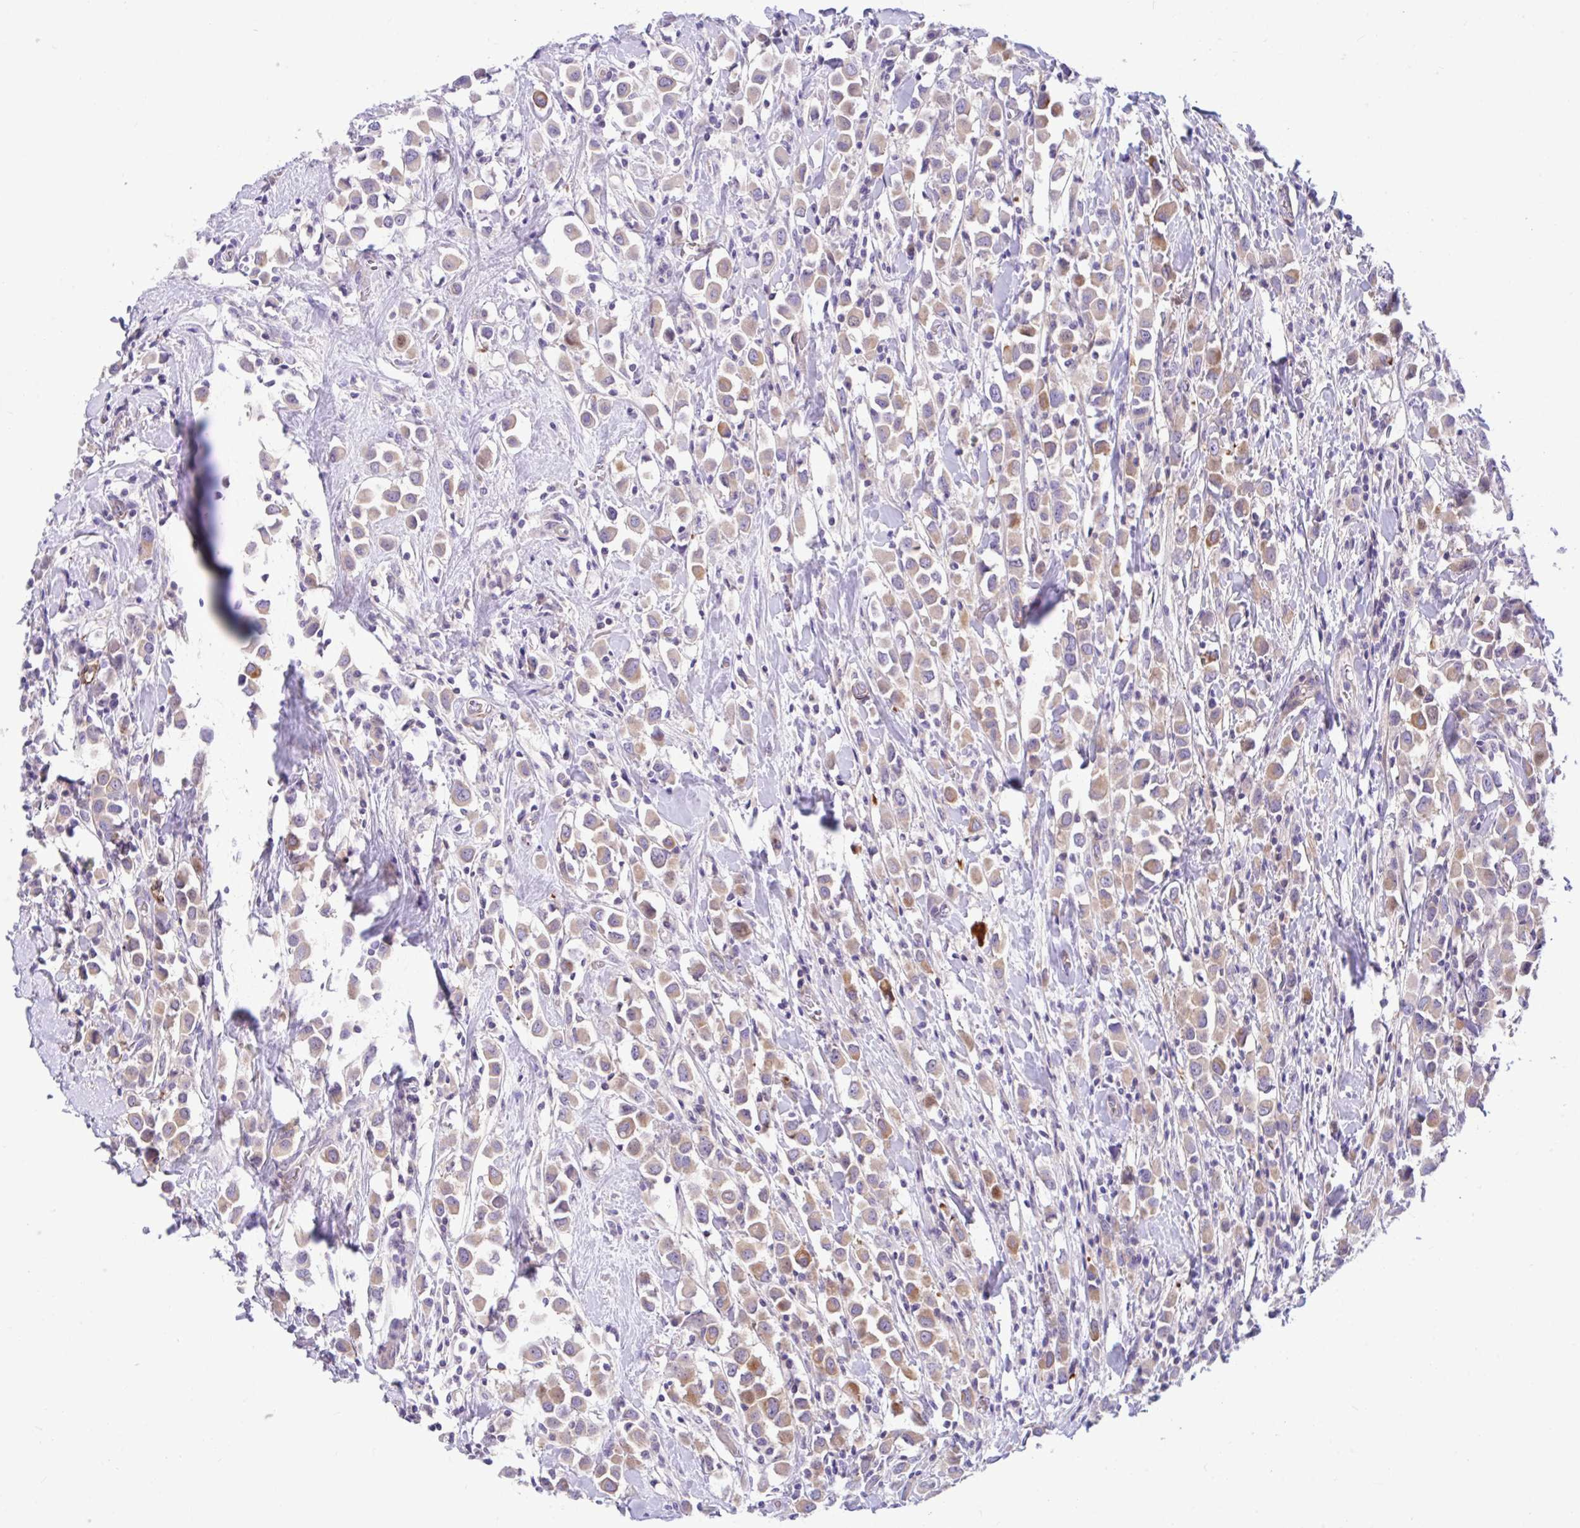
{"staining": {"intensity": "moderate", "quantity": "25%-75%", "location": "cytoplasmic/membranous"}, "tissue": "breast cancer", "cell_type": "Tumor cells", "image_type": "cancer", "snomed": [{"axis": "morphology", "description": "Duct carcinoma"}, {"axis": "topography", "description": "Breast"}], "caption": "Breast invasive ductal carcinoma stained with immunohistochemistry displays moderate cytoplasmic/membranous expression in about 25%-75% of tumor cells.", "gene": "ESPNL", "patient": {"sex": "female", "age": 61}}